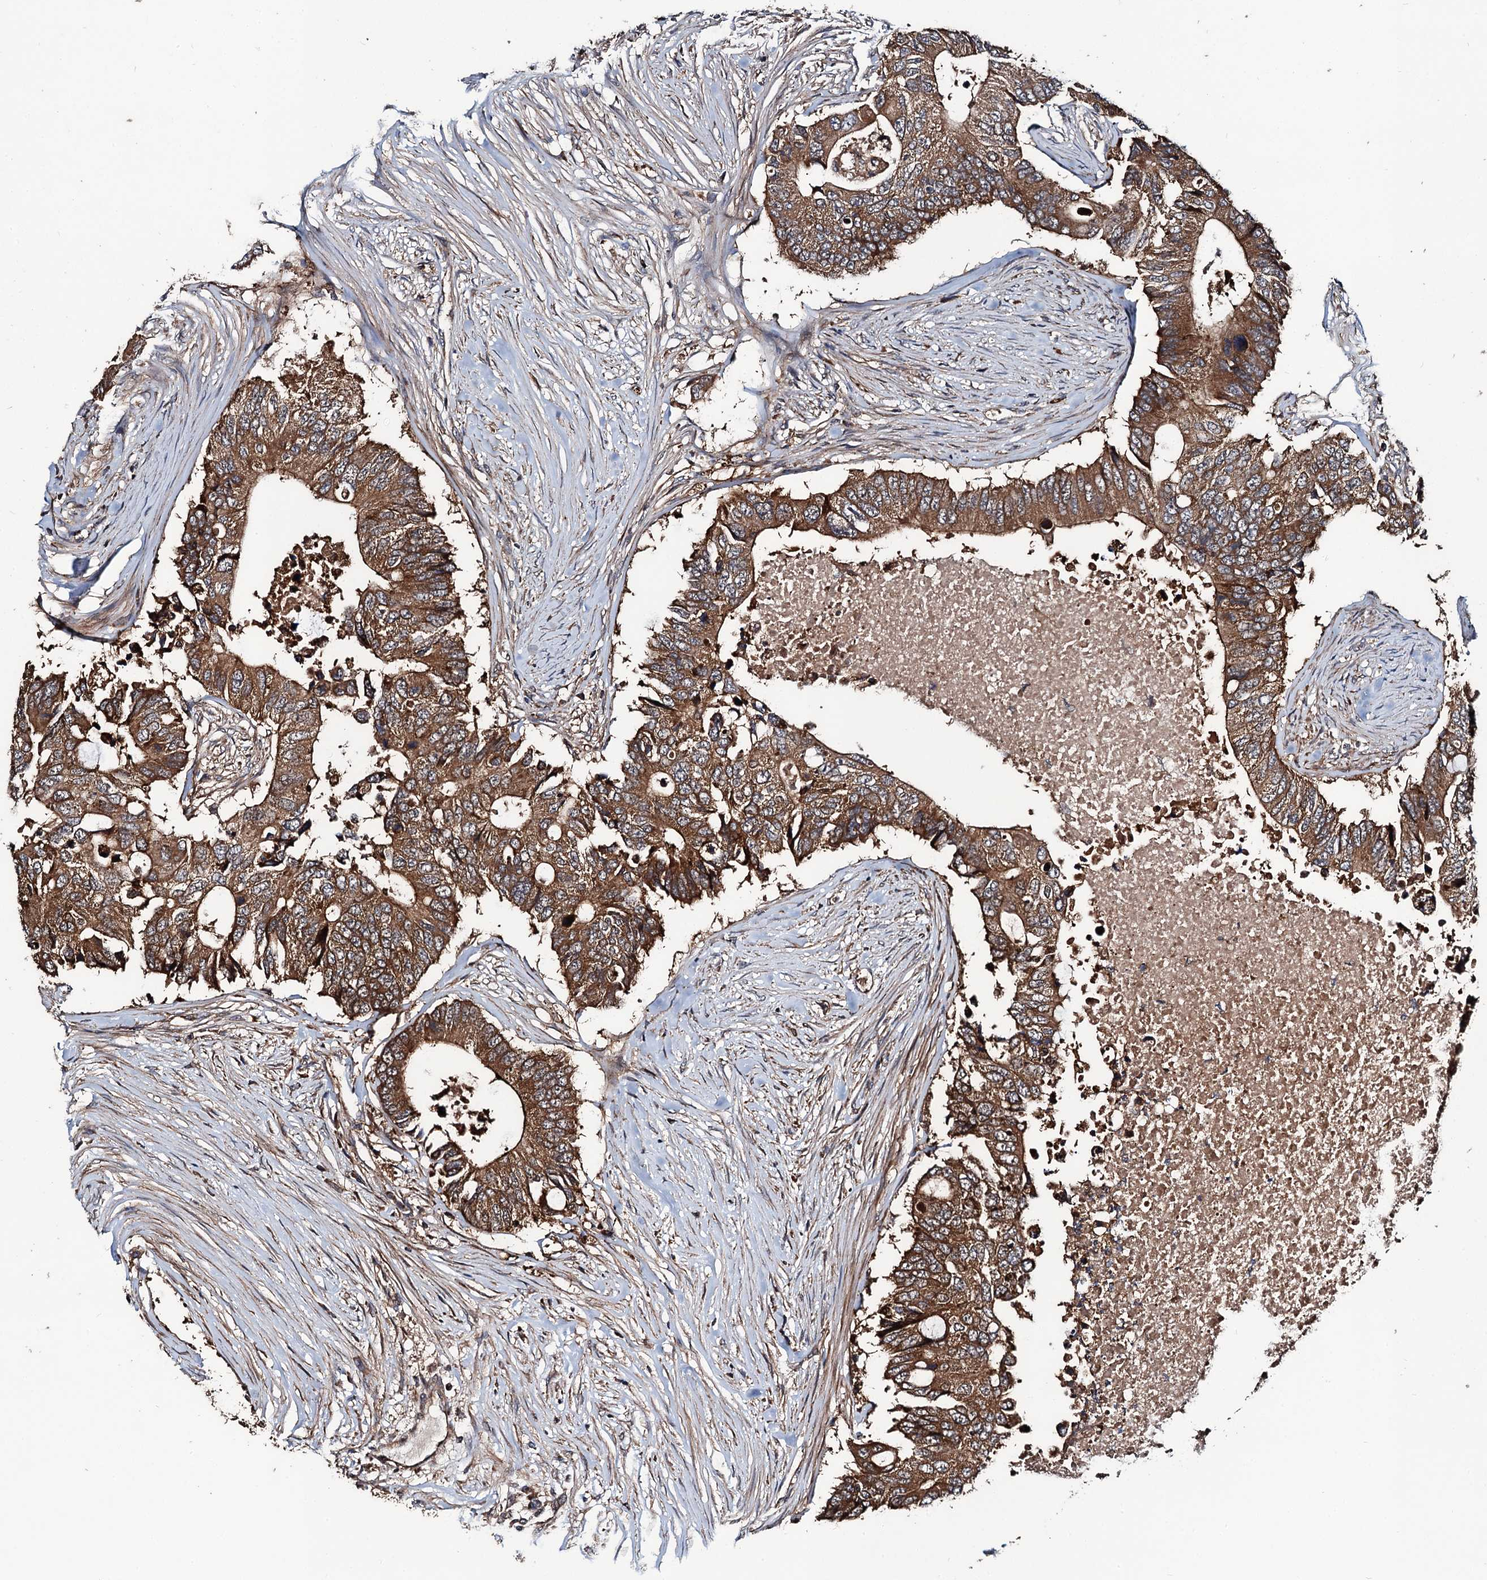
{"staining": {"intensity": "strong", "quantity": ">75%", "location": "cytoplasmic/membranous"}, "tissue": "colorectal cancer", "cell_type": "Tumor cells", "image_type": "cancer", "snomed": [{"axis": "morphology", "description": "Adenocarcinoma, NOS"}, {"axis": "topography", "description": "Colon"}], "caption": "A brown stain shows strong cytoplasmic/membranous expression of a protein in colorectal cancer (adenocarcinoma) tumor cells.", "gene": "NEK1", "patient": {"sex": "male", "age": 71}}